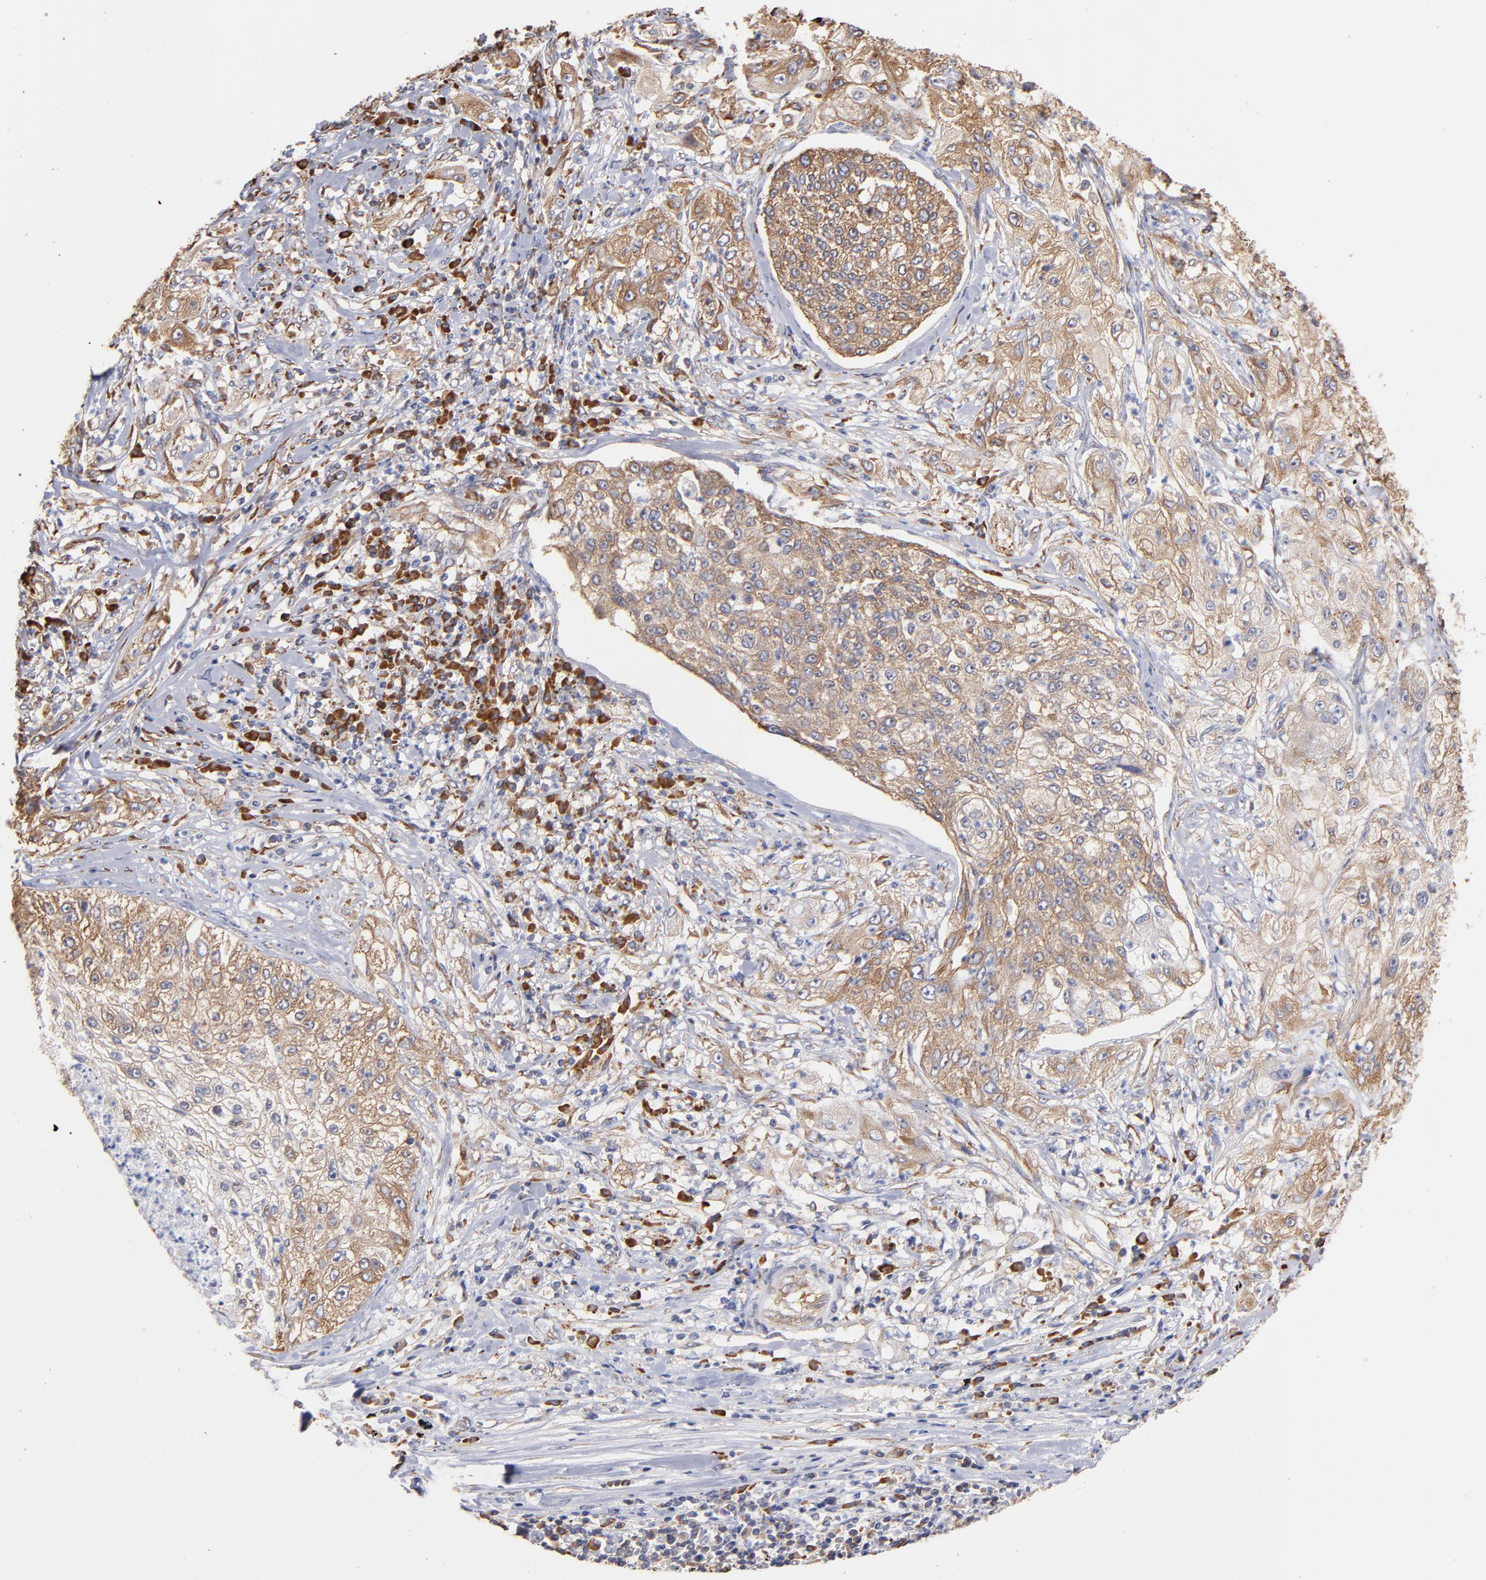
{"staining": {"intensity": "moderate", "quantity": "25%-75%", "location": "cytoplasmic/membranous"}, "tissue": "lung cancer", "cell_type": "Tumor cells", "image_type": "cancer", "snomed": [{"axis": "morphology", "description": "Inflammation, NOS"}, {"axis": "morphology", "description": "Squamous cell carcinoma, NOS"}, {"axis": "topography", "description": "Lymph node"}, {"axis": "topography", "description": "Soft tissue"}, {"axis": "topography", "description": "Lung"}], "caption": "A histopathology image showing moderate cytoplasmic/membranous expression in approximately 25%-75% of tumor cells in lung squamous cell carcinoma, as visualized by brown immunohistochemical staining.", "gene": "RPL9", "patient": {"sex": "male", "age": 66}}